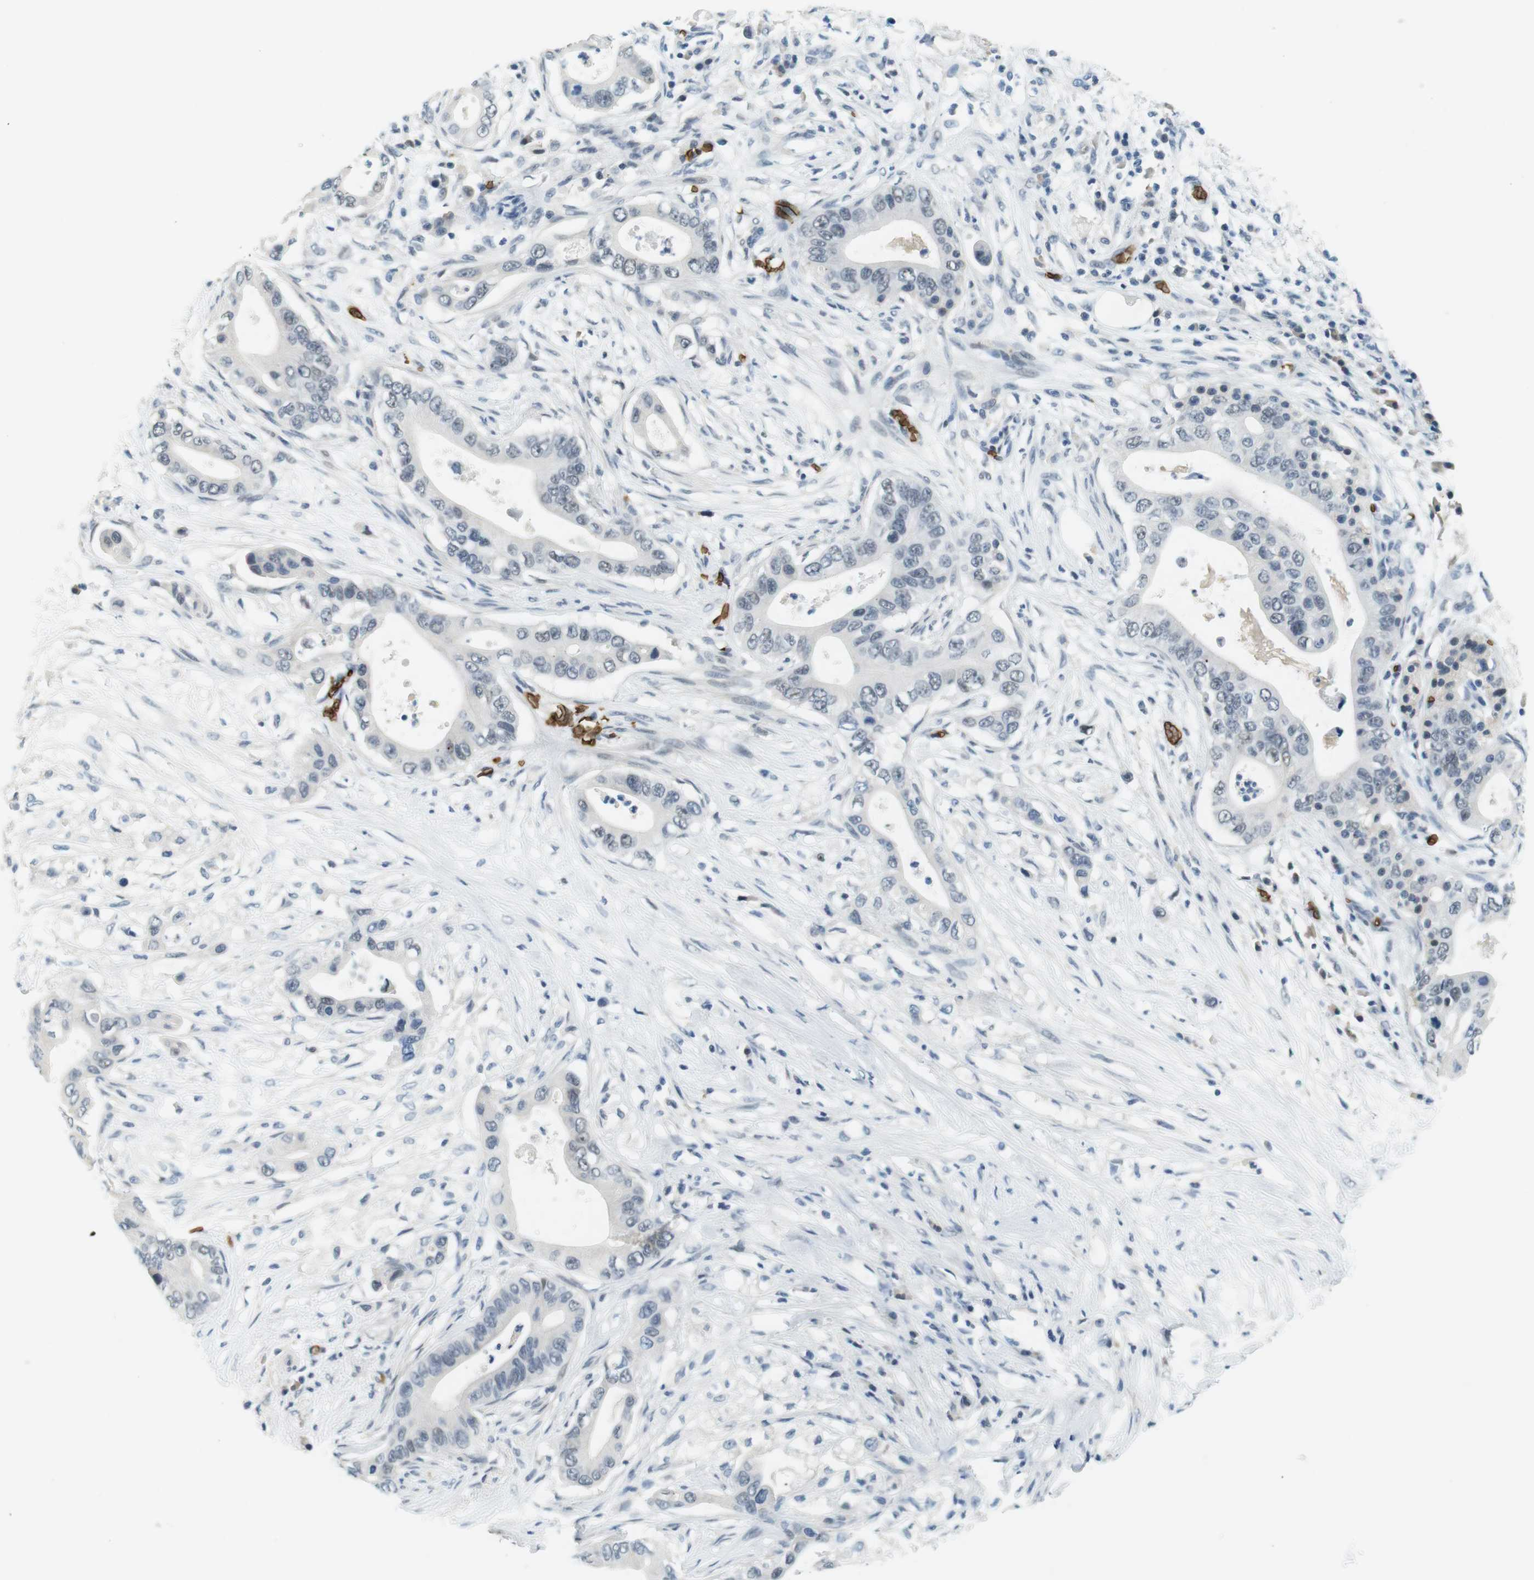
{"staining": {"intensity": "negative", "quantity": "none", "location": "none"}, "tissue": "pancreatic cancer", "cell_type": "Tumor cells", "image_type": "cancer", "snomed": [{"axis": "morphology", "description": "Adenocarcinoma, NOS"}, {"axis": "topography", "description": "Pancreas"}], "caption": "DAB (3,3'-diaminobenzidine) immunohistochemical staining of pancreatic cancer shows no significant staining in tumor cells.", "gene": "SLC4A1", "patient": {"sex": "male", "age": 77}}